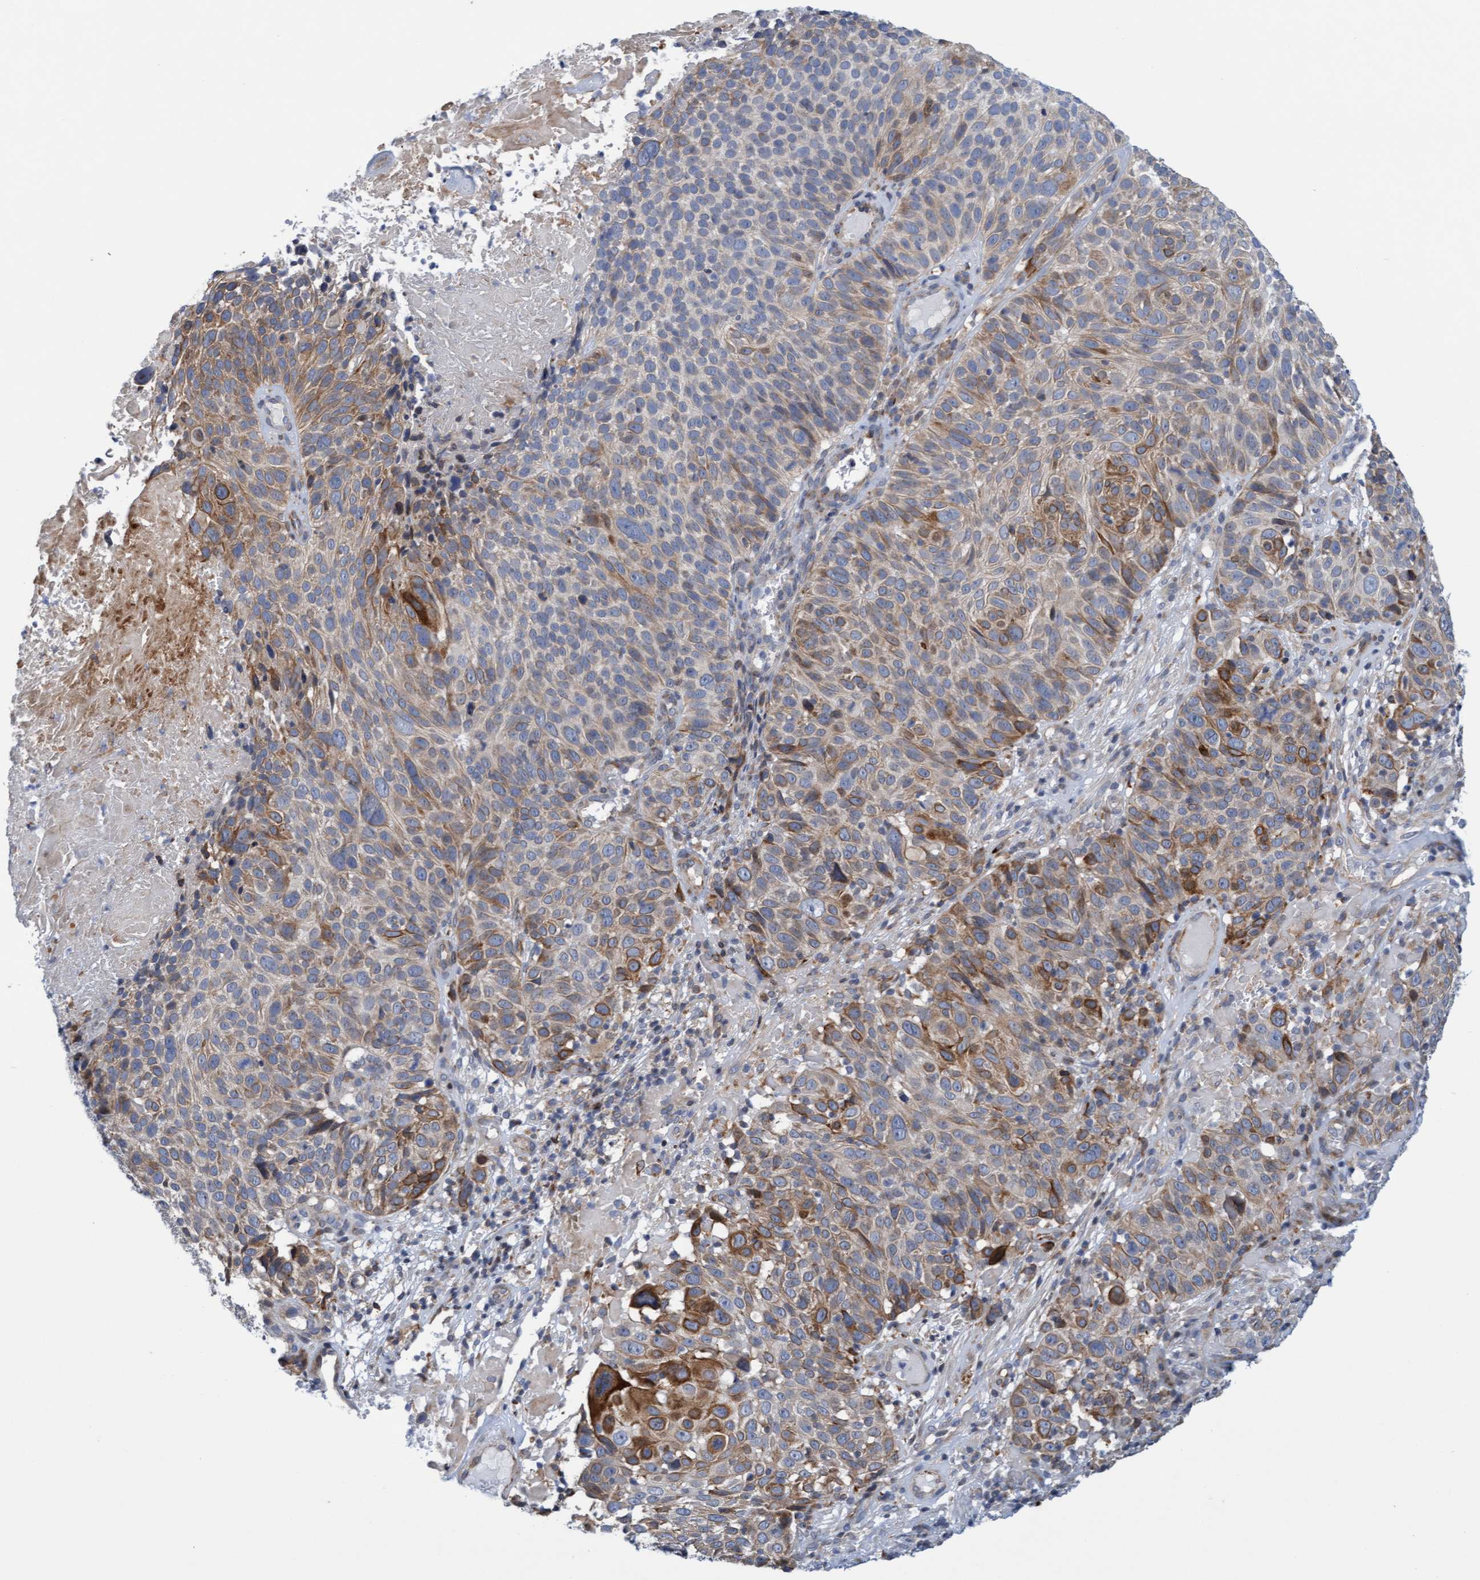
{"staining": {"intensity": "moderate", "quantity": "<25%", "location": "cytoplasmic/membranous"}, "tissue": "cervical cancer", "cell_type": "Tumor cells", "image_type": "cancer", "snomed": [{"axis": "morphology", "description": "Squamous cell carcinoma, NOS"}, {"axis": "topography", "description": "Cervix"}], "caption": "Tumor cells demonstrate low levels of moderate cytoplasmic/membranous expression in about <25% of cells in human cervical cancer. (IHC, brightfield microscopy, high magnification).", "gene": "SLC28A3", "patient": {"sex": "female", "age": 74}}